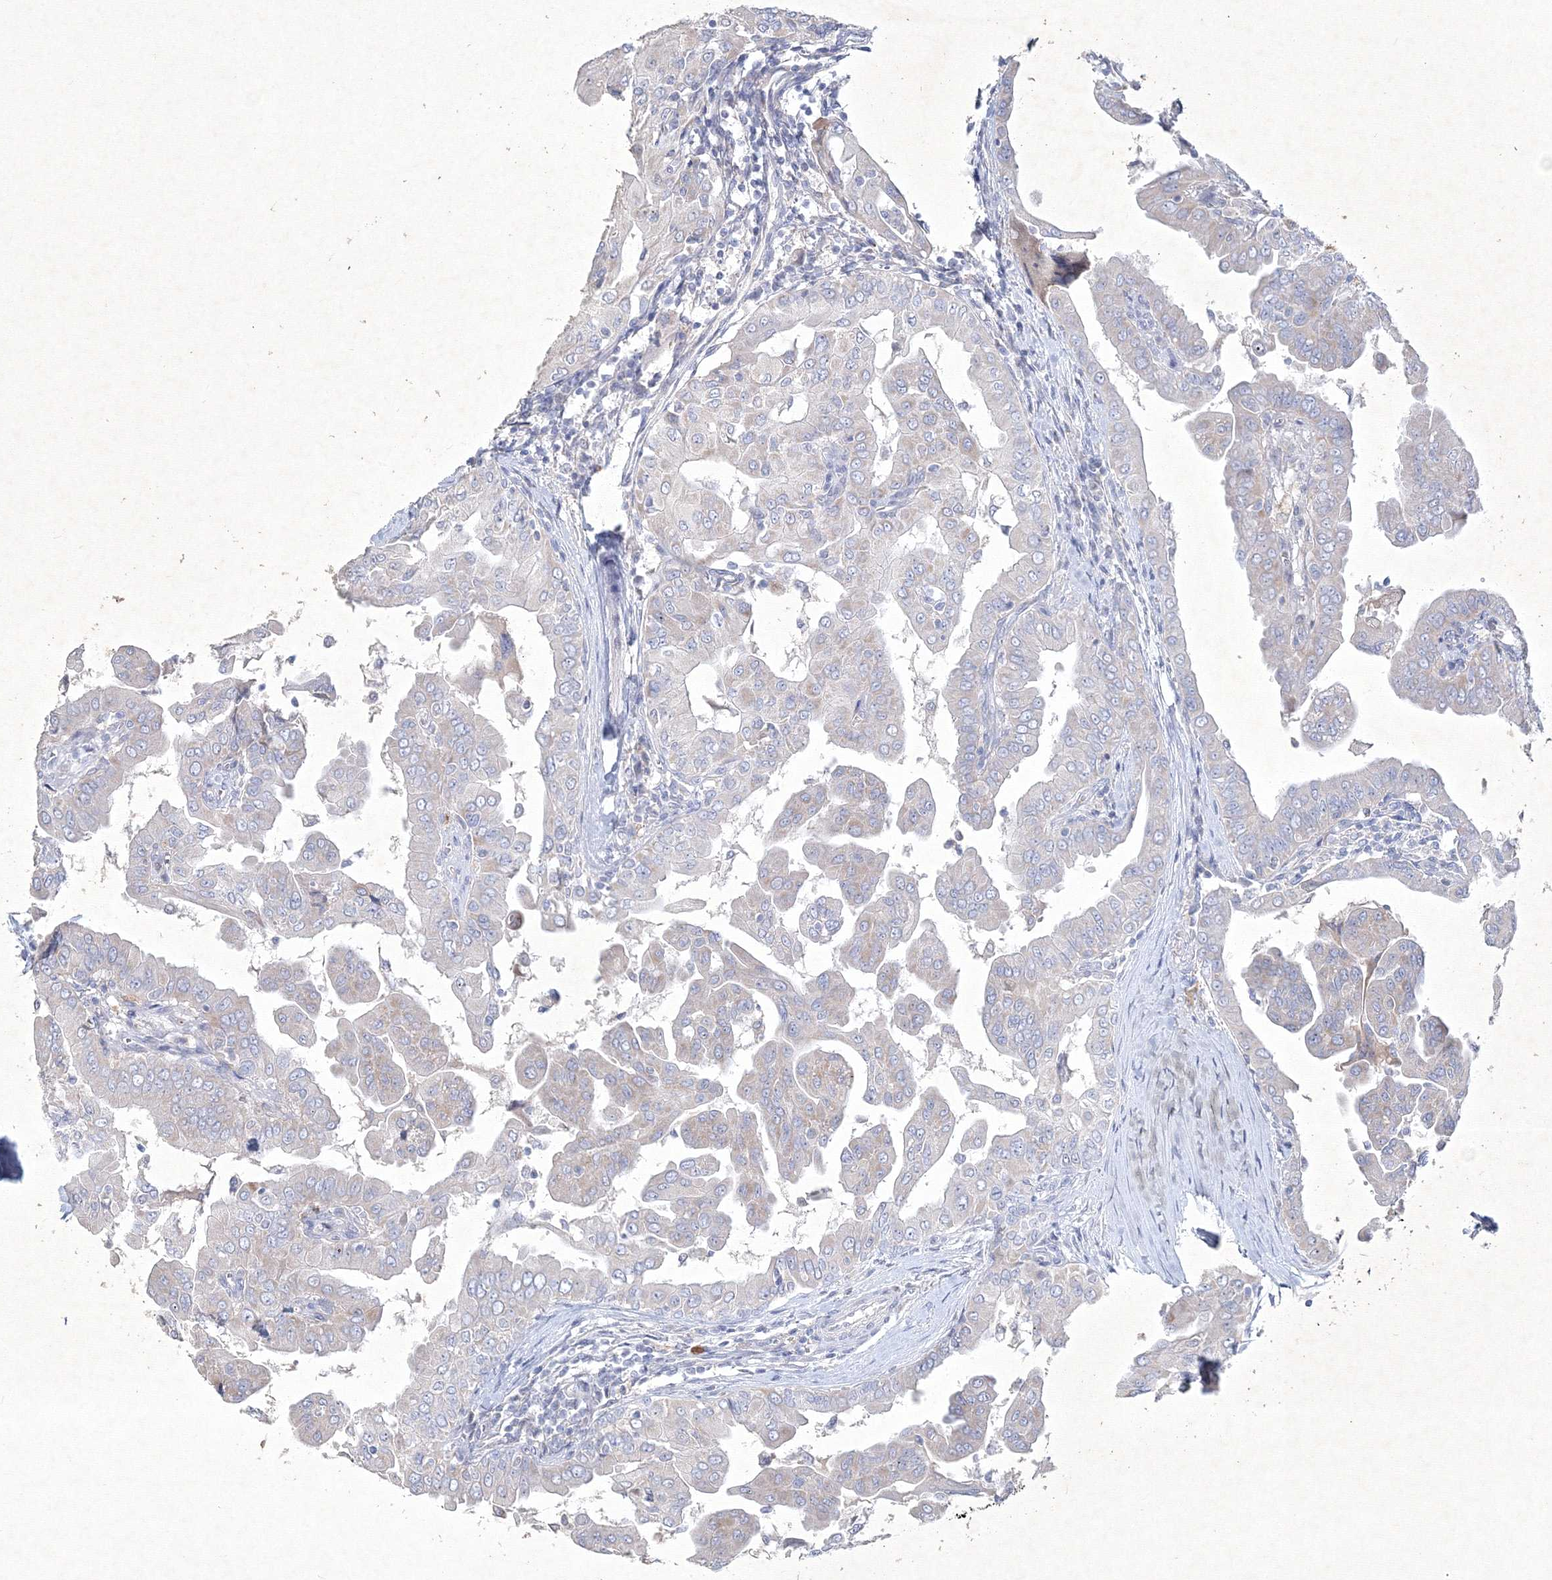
{"staining": {"intensity": "negative", "quantity": "none", "location": "none"}, "tissue": "thyroid cancer", "cell_type": "Tumor cells", "image_type": "cancer", "snomed": [{"axis": "morphology", "description": "Papillary adenocarcinoma, NOS"}, {"axis": "topography", "description": "Thyroid gland"}], "caption": "Immunohistochemical staining of human thyroid cancer shows no significant expression in tumor cells.", "gene": "CXXC4", "patient": {"sex": "male", "age": 33}}